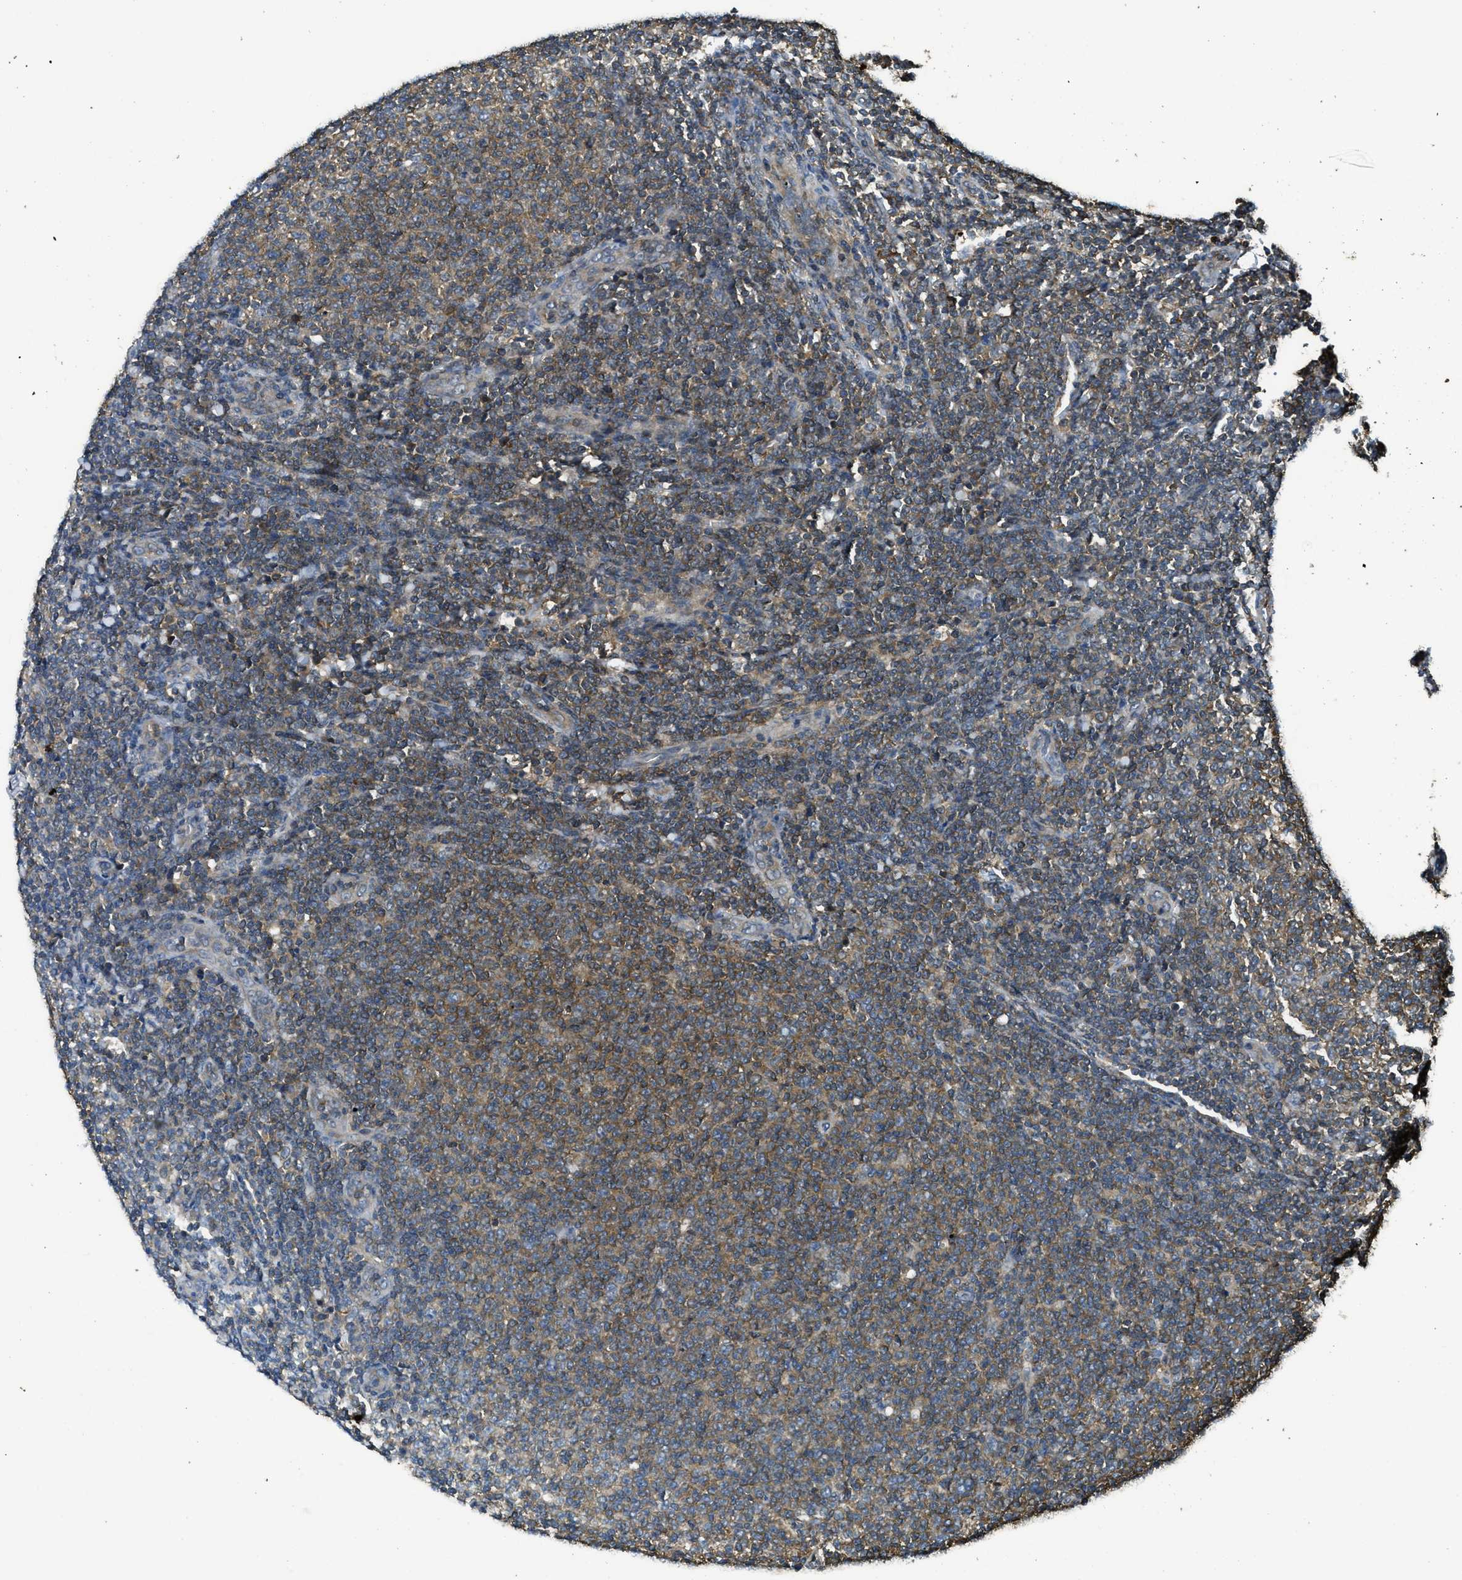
{"staining": {"intensity": "moderate", "quantity": ">75%", "location": "cytoplasmic/membranous"}, "tissue": "lymphoma", "cell_type": "Tumor cells", "image_type": "cancer", "snomed": [{"axis": "morphology", "description": "Malignant lymphoma, non-Hodgkin's type, Low grade"}, {"axis": "topography", "description": "Lymph node"}], "caption": "Lymphoma stained with a protein marker reveals moderate staining in tumor cells.", "gene": "PPP6R3", "patient": {"sex": "male", "age": 66}}